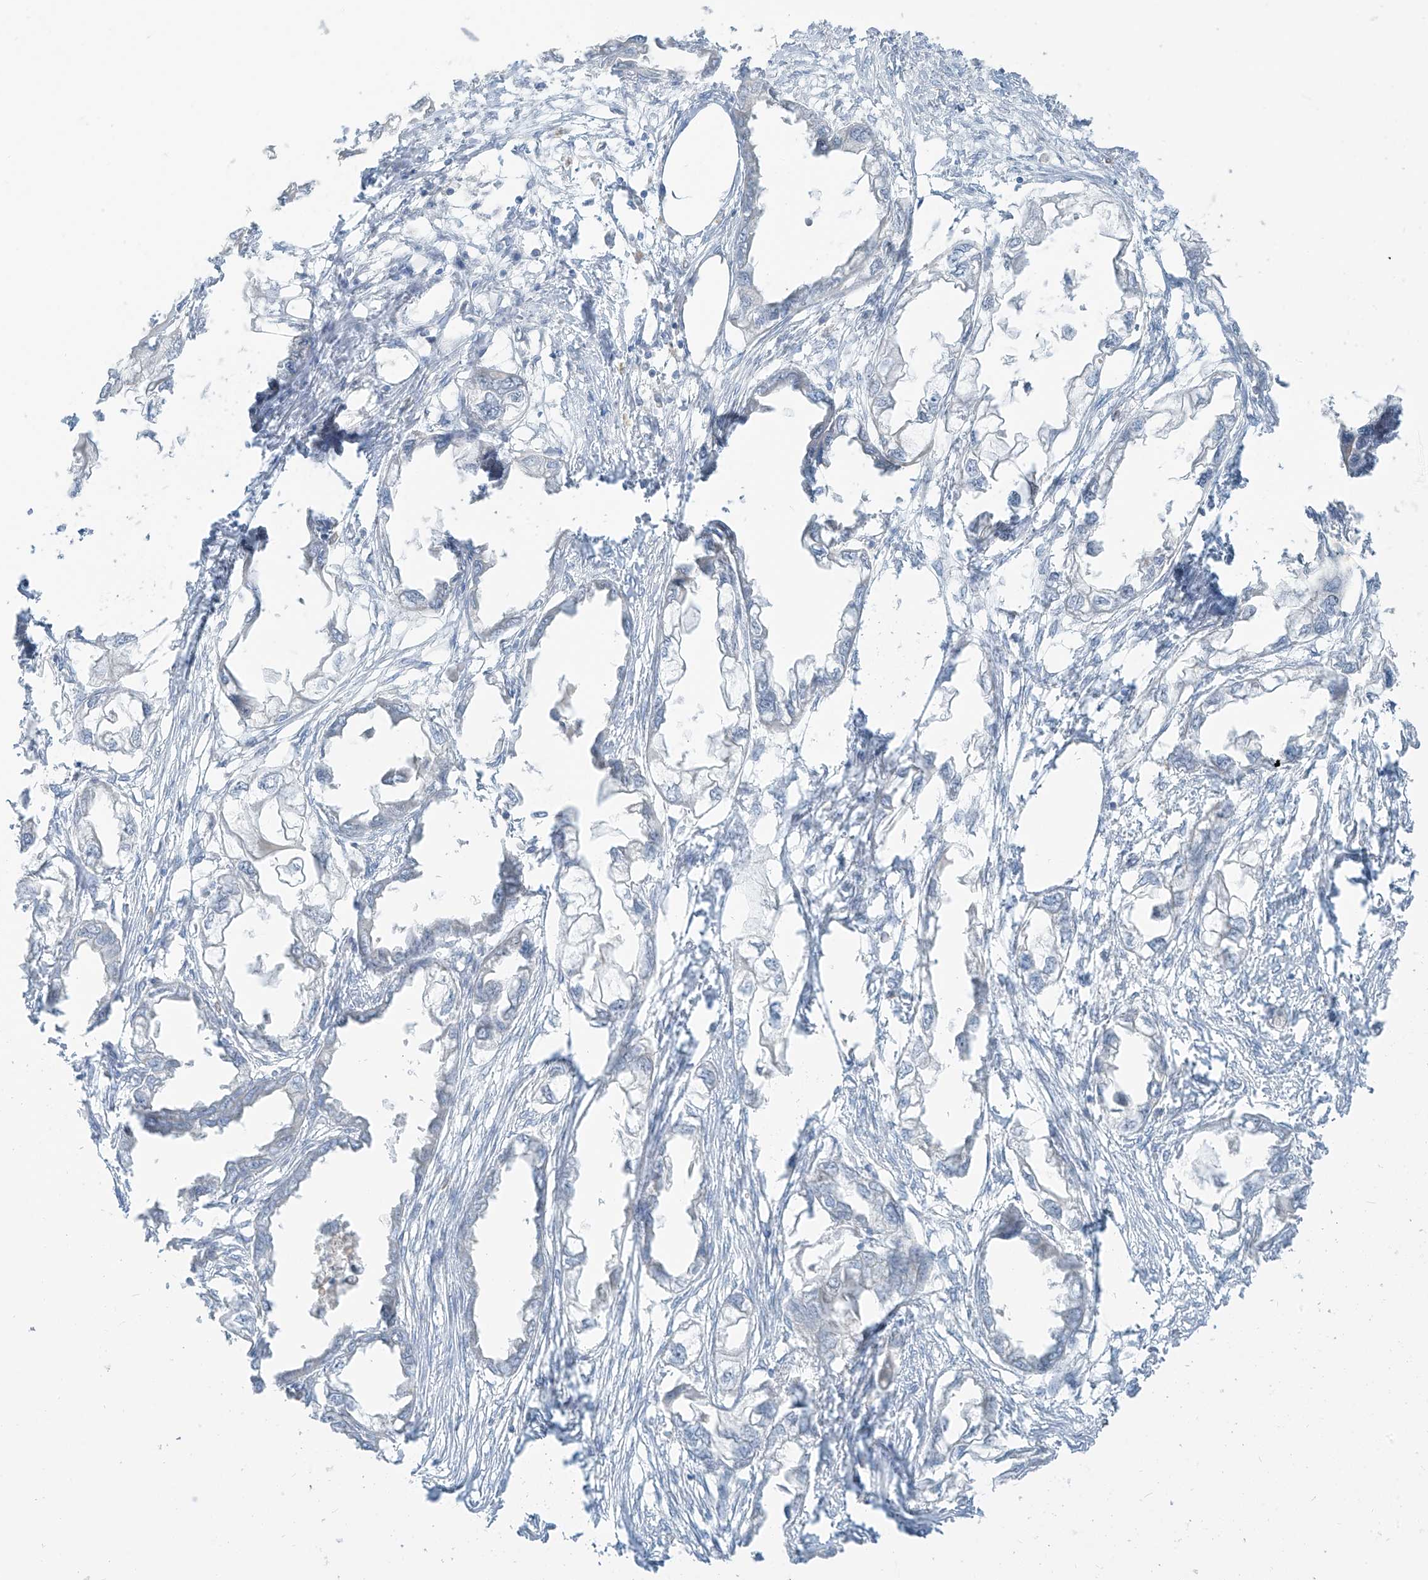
{"staining": {"intensity": "negative", "quantity": "none", "location": "none"}, "tissue": "endometrial cancer", "cell_type": "Tumor cells", "image_type": "cancer", "snomed": [{"axis": "morphology", "description": "Adenocarcinoma, NOS"}, {"axis": "morphology", "description": "Adenocarcinoma, metastatic, NOS"}, {"axis": "topography", "description": "Adipose tissue"}, {"axis": "topography", "description": "Endometrium"}], "caption": "Image shows no protein expression in tumor cells of endometrial cancer (adenocarcinoma) tissue.", "gene": "PRDM6", "patient": {"sex": "female", "age": 67}}